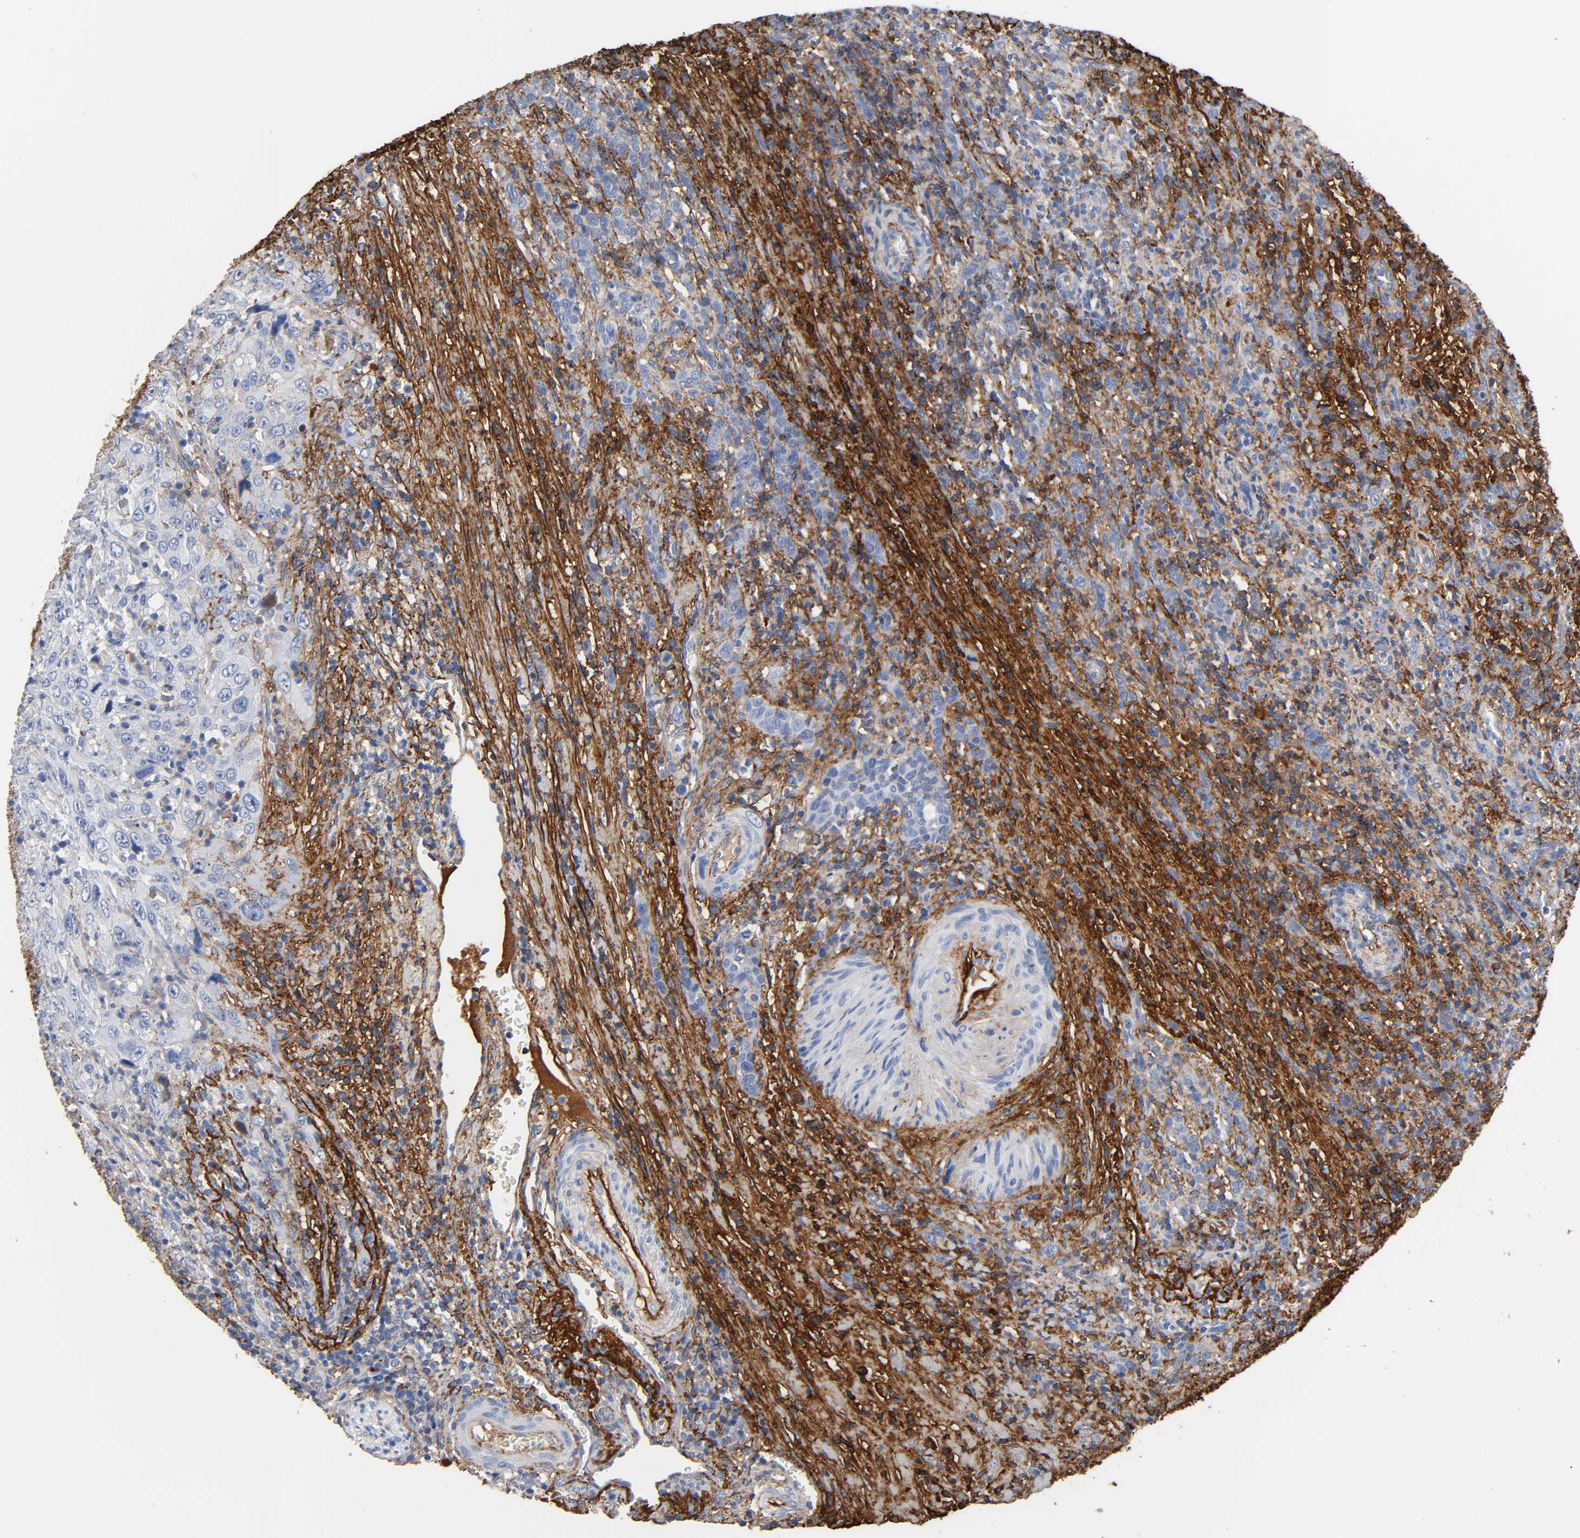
{"staining": {"intensity": "negative", "quantity": "none", "location": "none"}, "tissue": "urothelial cancer", "cell_type": "Tumor cells", "image_type": "cancer", "snomed": [{"axis": "morphology", "description": "Urothelial carcinoma, High grade"}, {"axis": "topography", "description": "Urinary bladder"}], "caption": "This is an IHC micrograph of human high-grade urothelial carcinoma. There is no staining in tumor cells.", "gene": "FBLN1", "patient": {"sex": "male", "age": 61}}